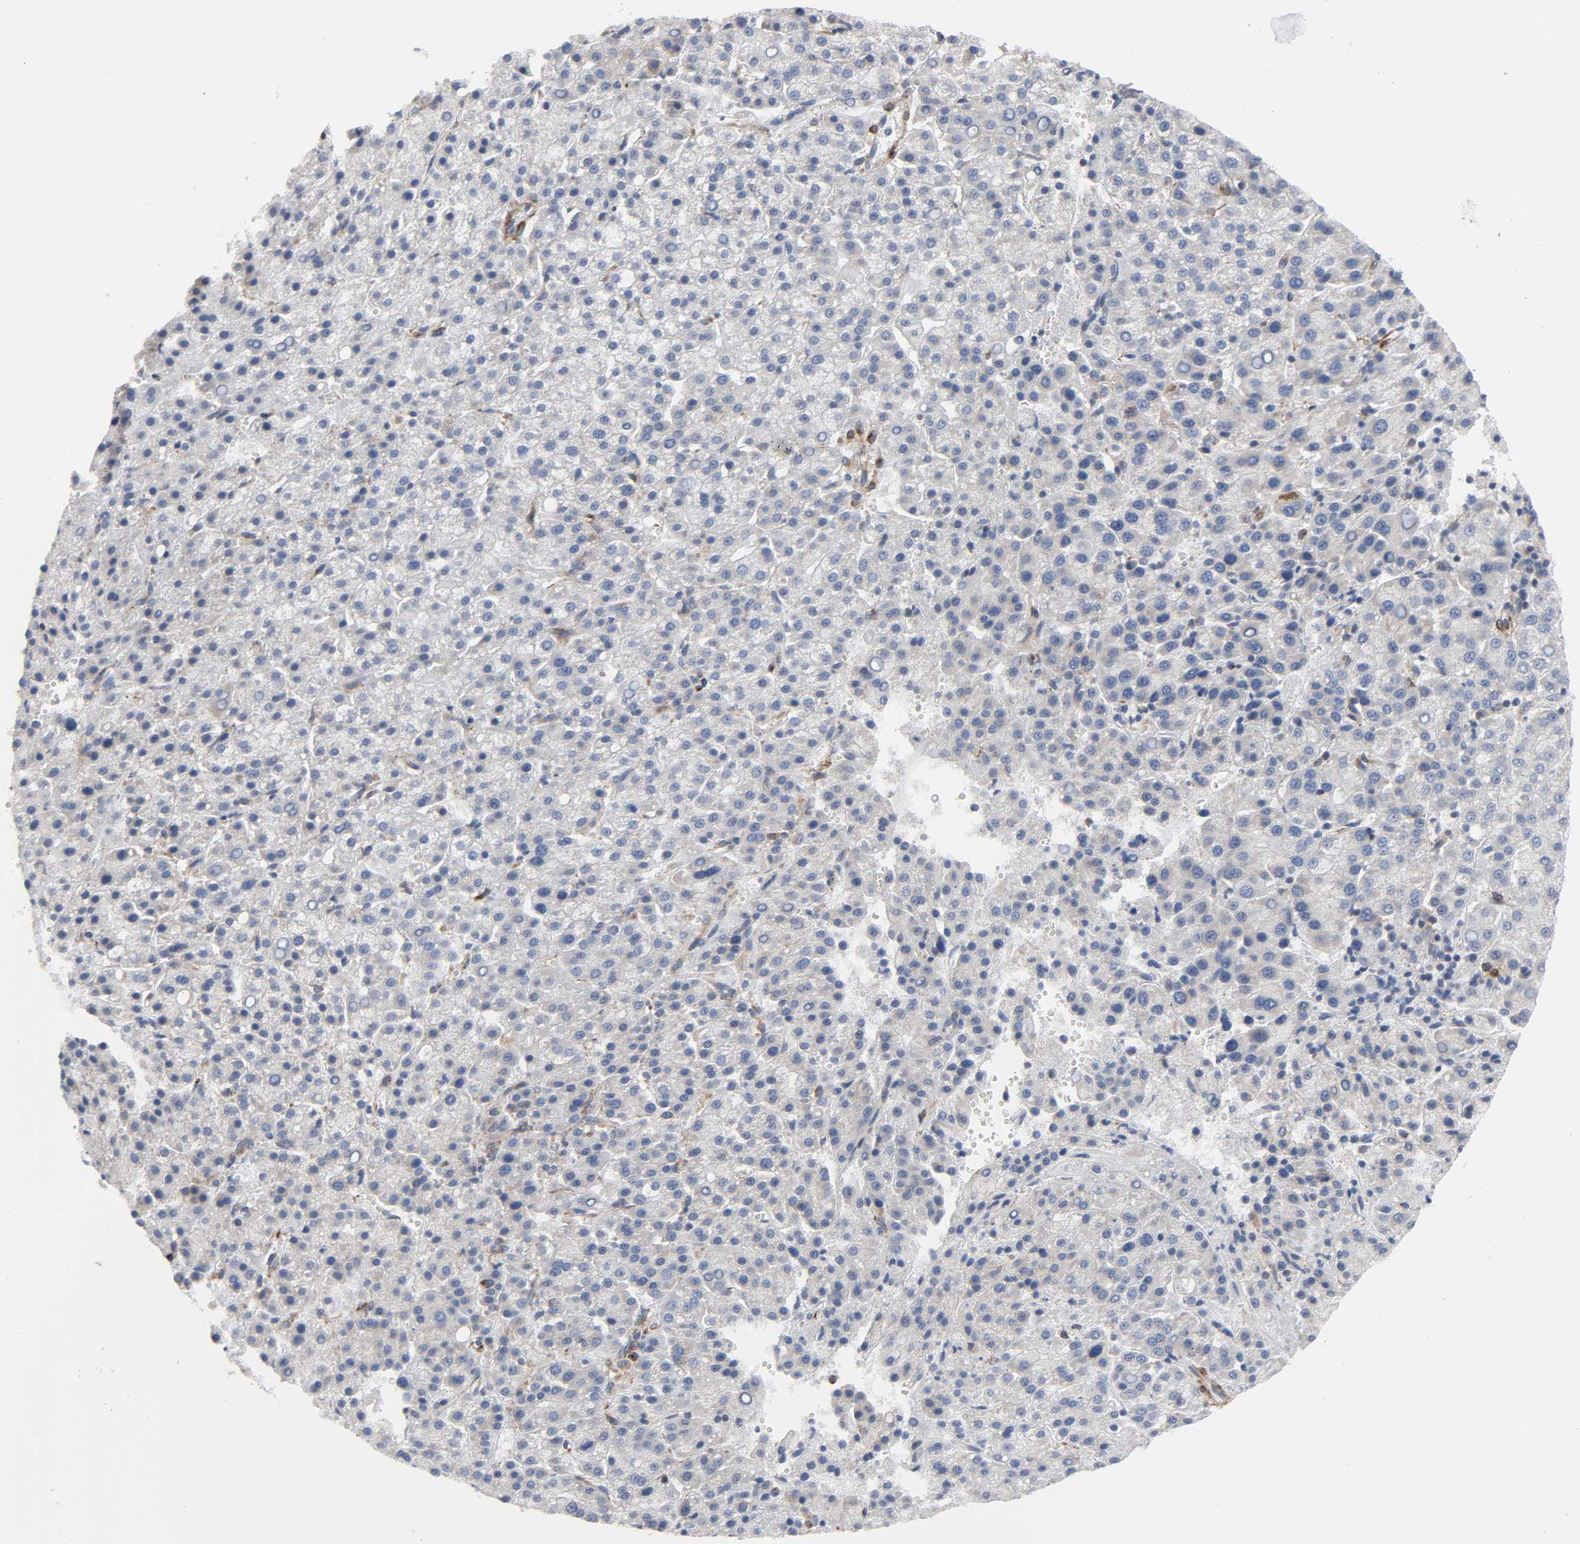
{"staining": {"intensity": "negative", "quantity": "none", "location": "none"}, "tissue": "liver cancer", "cell_type": "Tumor cells", "image_type": "cancer", "snomed": [{"axis": "morphology", "description": "Carcinoma, Hepatocellular, NOS"}, {"axis": "topography", "description": "Liver"}], "caption": "Immunohistochemistry image of liver cancer stained for a protein (brown), which displays no staining in tumor cells.", "gene": "ARHGAP1", "patient": {"sex": "female", "age": 58}}